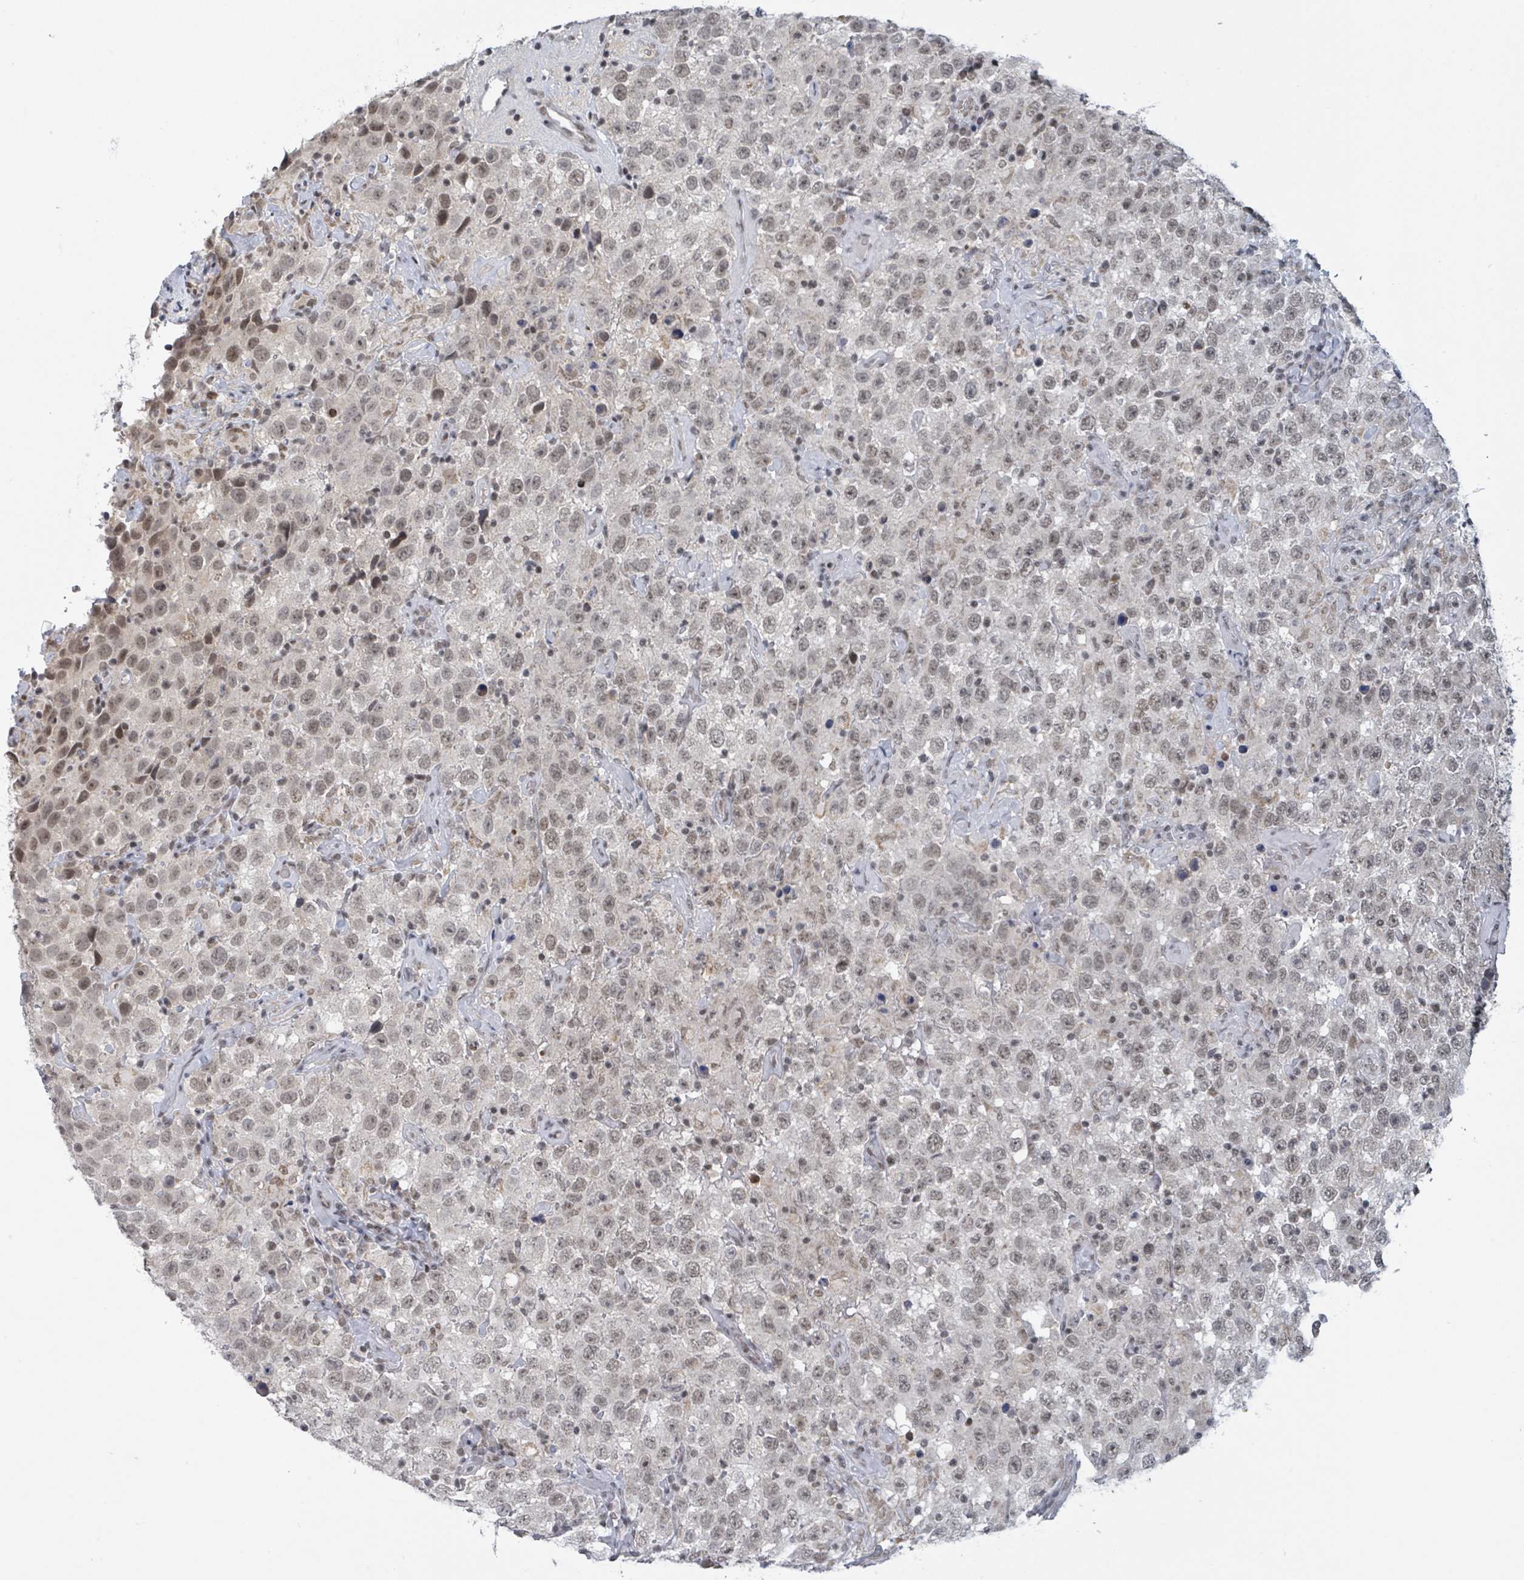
{"staining": {"intensity": "moderate", "quantity": "<25%", "location": "nuclear"}, "tissue": "testis cancer", "cell_type": "Tumor cells", "image_type": "cancer", "snomed": [{"axis": "morphology", "description": "Seminoma, NOS"}, {"axis": "topography", "description": "Testis"}], "caption": "There is low levels of moderate nuclear expression in tumor cells of testis cancer (seminoma), as demonstrated by immunohistochemical staining (brown color).", "gene": "BANP", "patient": {"sex": "male", "age": 41}}